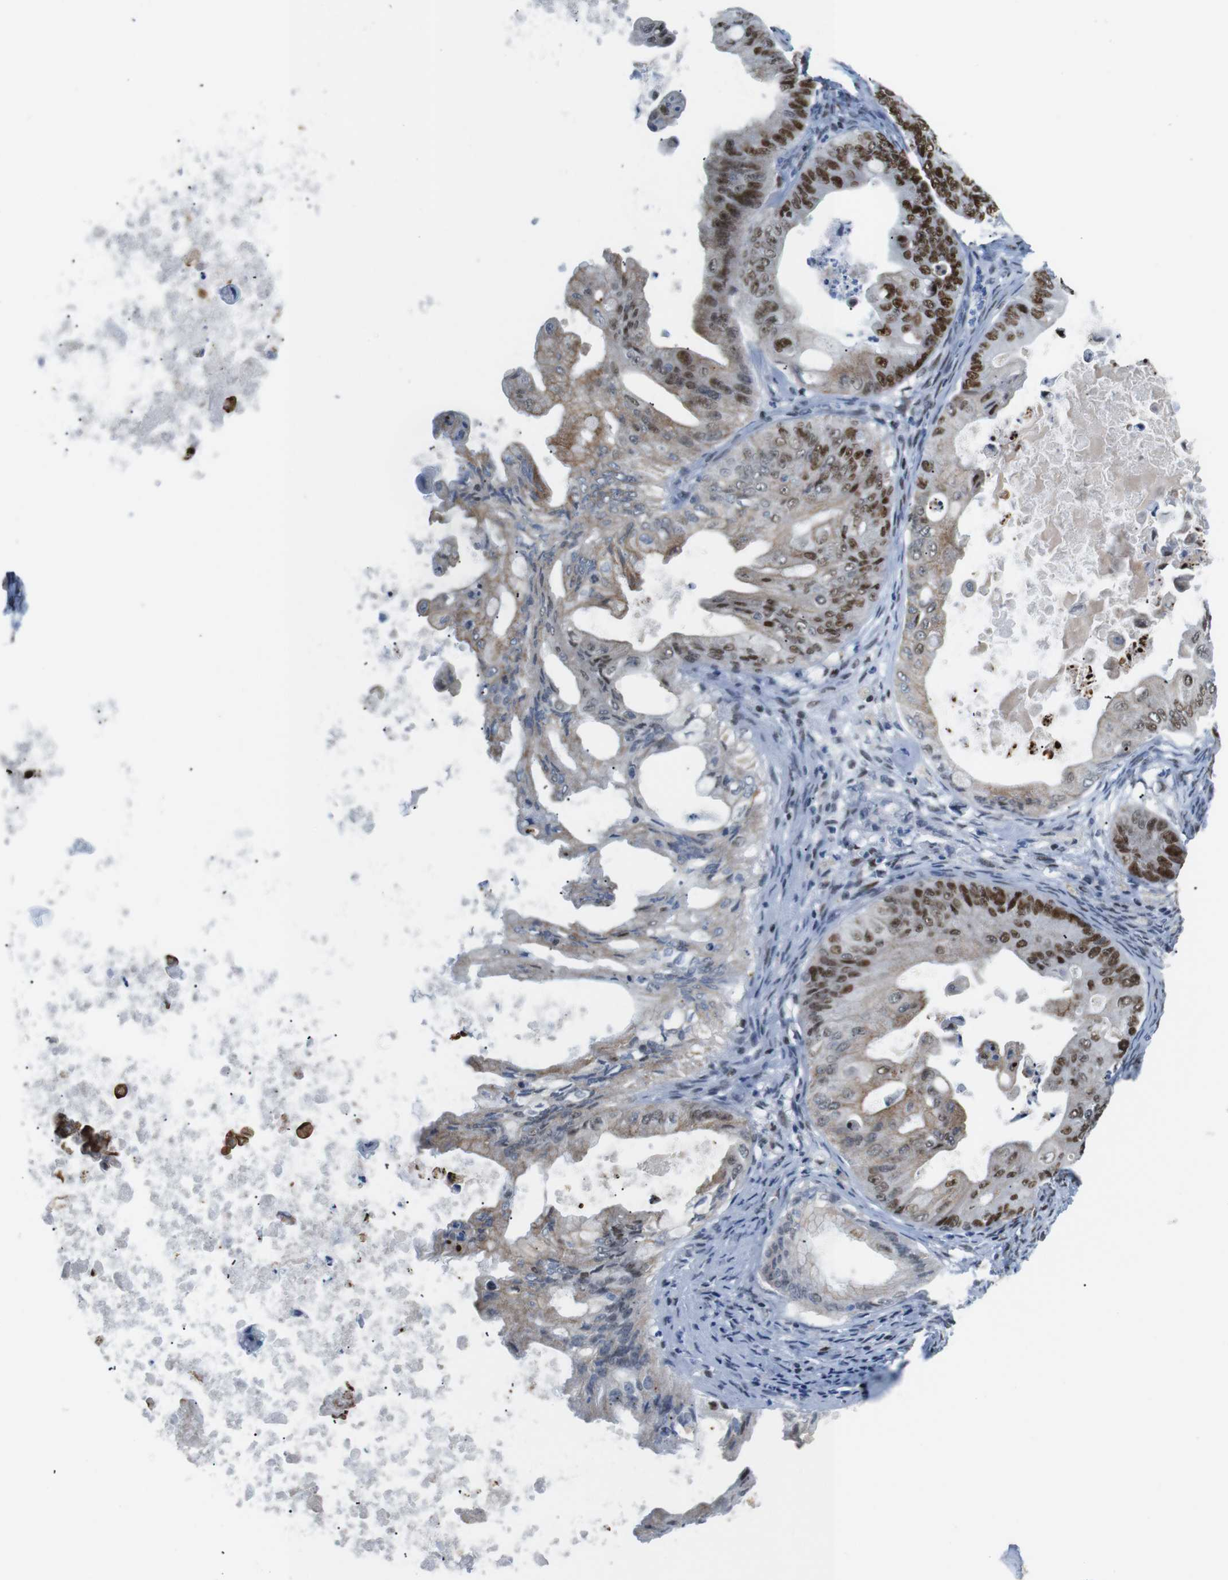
{"staining": {"intensity": "strong", "quantity": ">75%", "location": "cytoplasmic/membranous,nuclear"}, "tissue": "ovarian cancer", "cell_type": "Tumor cells", "image_type": "cancer", "snomed": [{"axis": "morphology", "description": "Cystadenocarcinoma, mucinous, NOS"}, {"axis": "topography", "description": "Ovary"}], "caption": "IHC photomicrograph of human ovarian cancer (mucinous cystadenocarcinoma) stained for a protein (brown), which shows high levels of strong cytoplasmic/membranous and nuclear positivity in approximately >75% of tumor cells.", "gene": "RIOX2", "patient": {"sex": "female", "age": 37}}